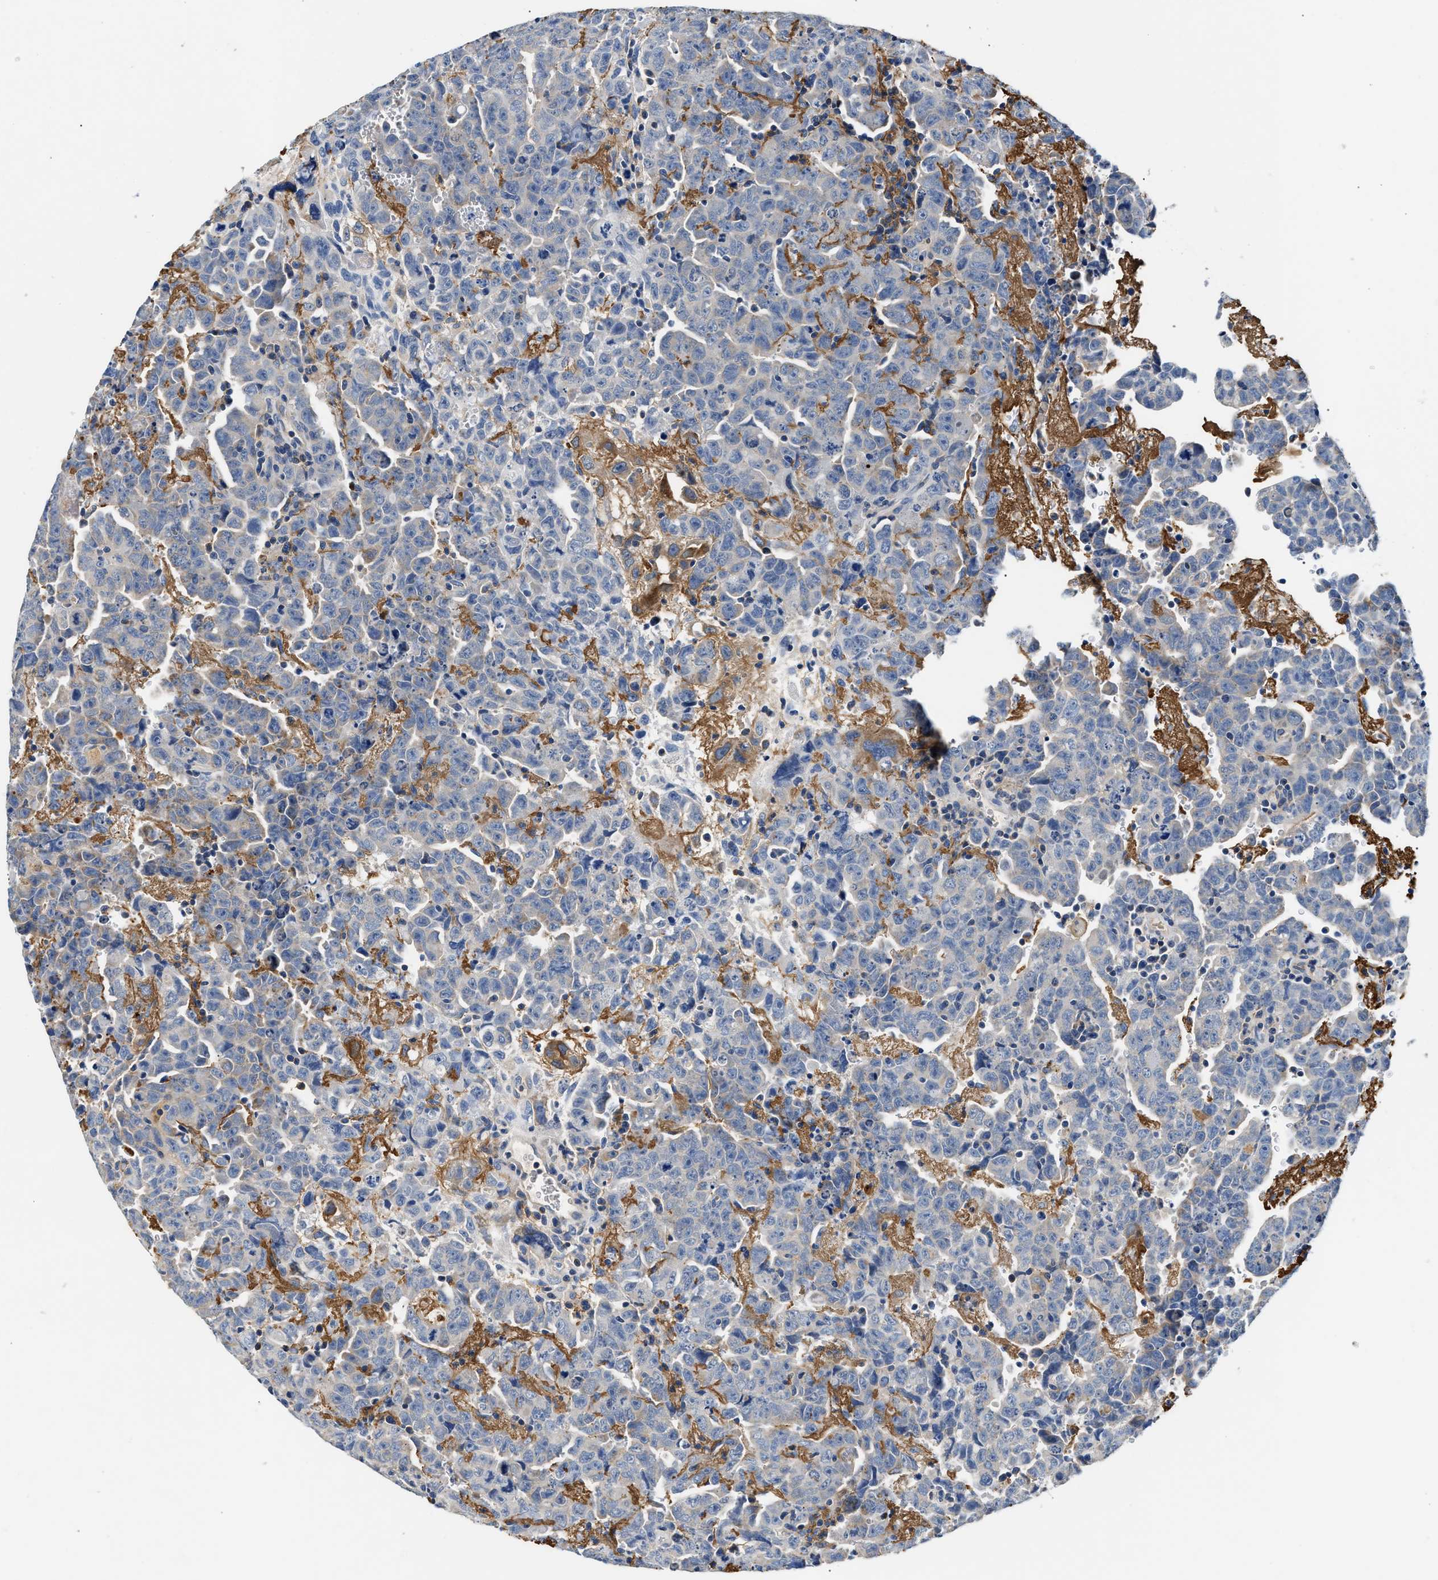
{"staining": {"intensity": "negative", "quantity": "none", "location": "none"}, "tissue": "testis cancer", "cell_type": "Tumor cells", "image_type": "cancer", "snomed": [{"axis": "morphology", "description": "Carcinoma, Embryonal, NOS"}, {"axis": "topography", "description": "Testis"}], "caption": "Tumor cells are negative for protein expression in human testis cancer (embryonal carcinoma).", "gene": "TUT7", "patient": {"sex": "male", "age": 28}}